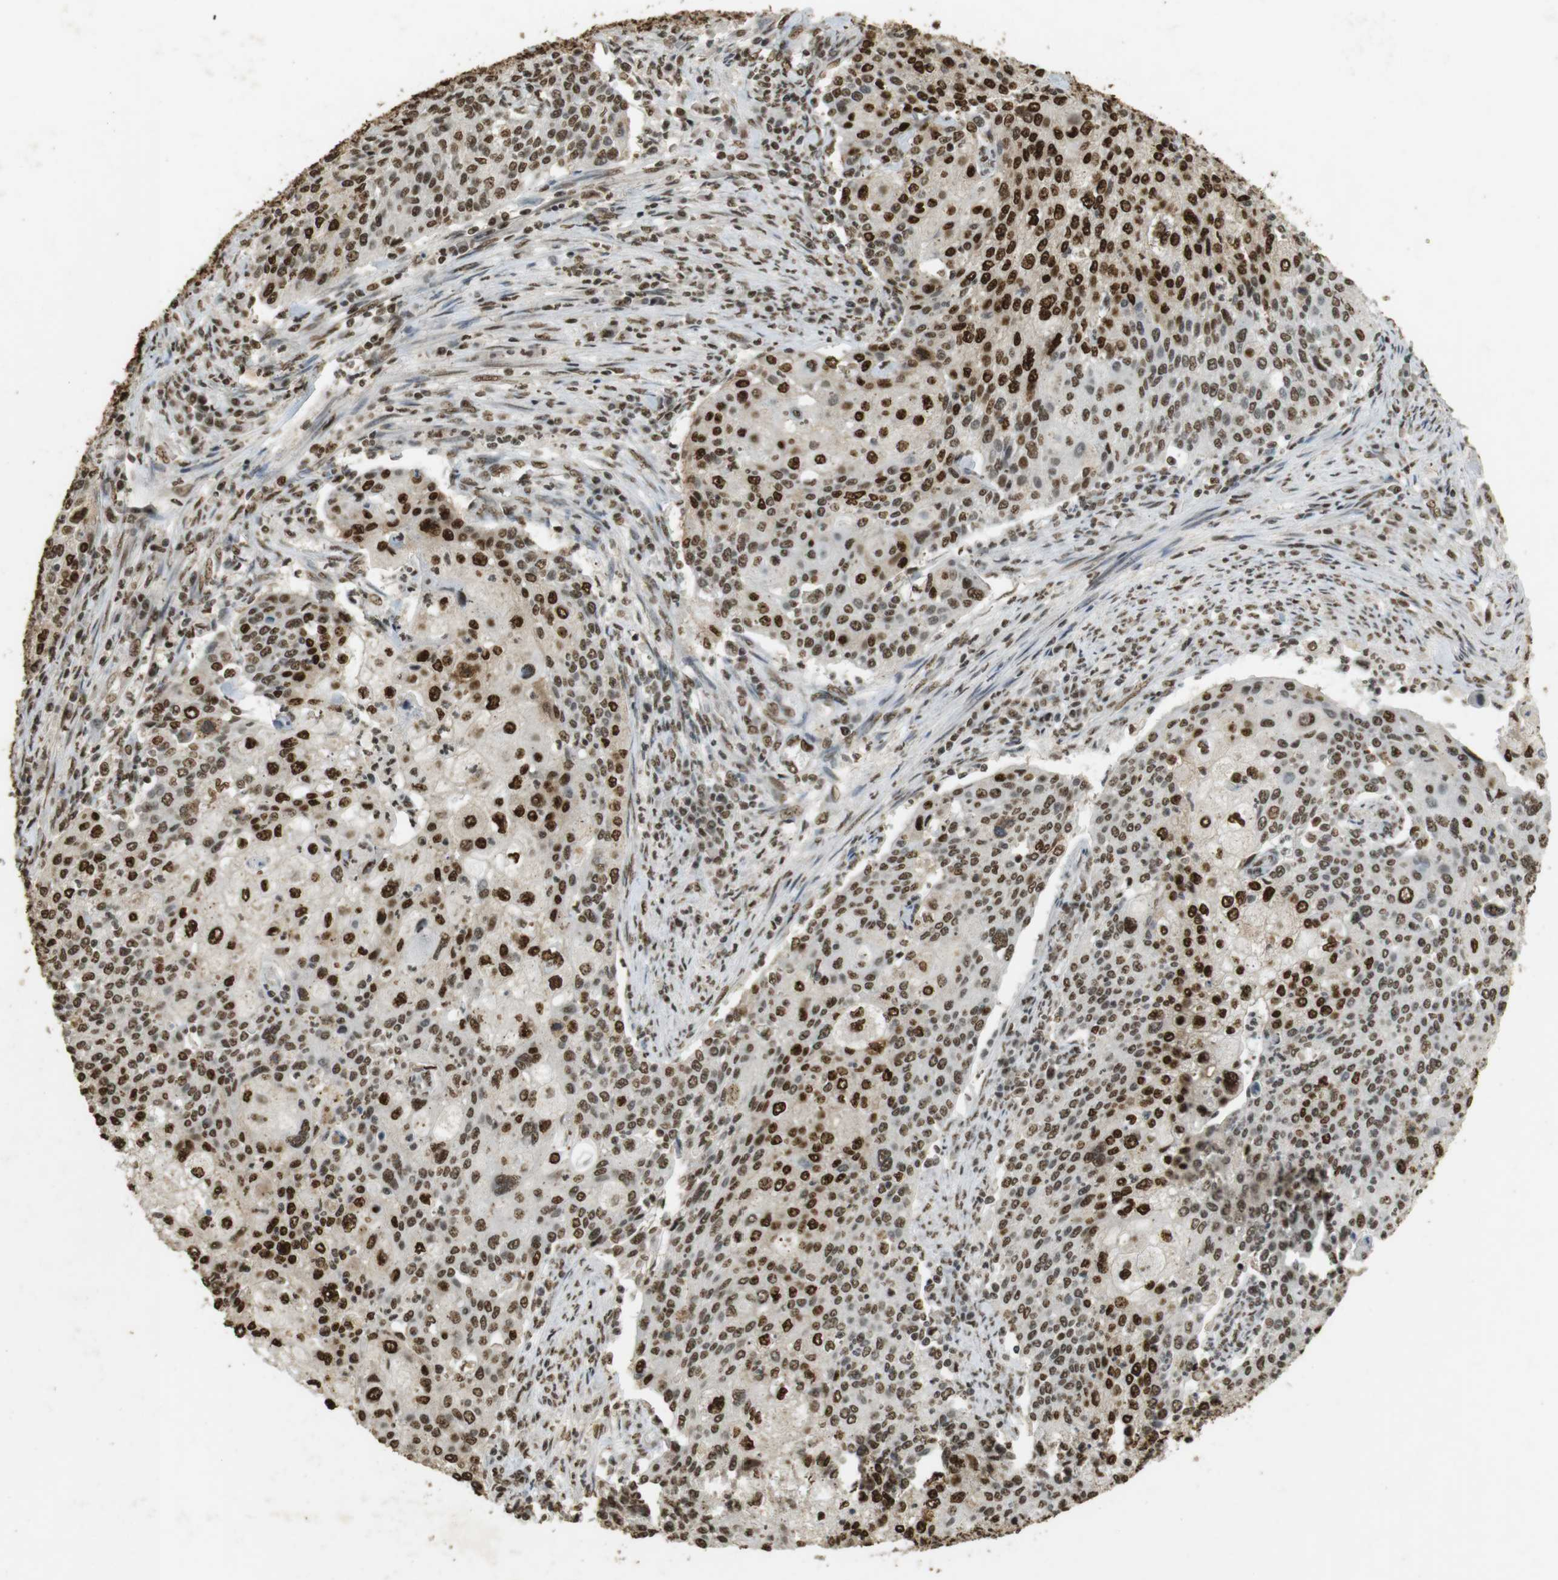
{"staining": {"intensity": "strong", "quantity": ">75%", "location": "nuclear"}, "tissue": "cervical cancer", "cell_type": "Tumor cells", "image_type": "cancer", "snomed": [{"axis": "morphology", "description": "Squamous cell carcinoma, NOS"}, {"axis": "topography", "description": "Cervix"}], "caption": "Immunohistochemistry (IHC) (DAB (3,3'-diaminobenzidine)) staining of human squamous cell carcinoma (cervical) reveals strong nuclear protein positivity in approximately >75% of tumor cells. Using DAB (3,3'-diaminobenzidine) (brown) and hematoxylin (blue) stains, captured at high magnification using brightfield microscopy.", "gene": "GATA4", "patient": {"sex": "female", "age": 40}}